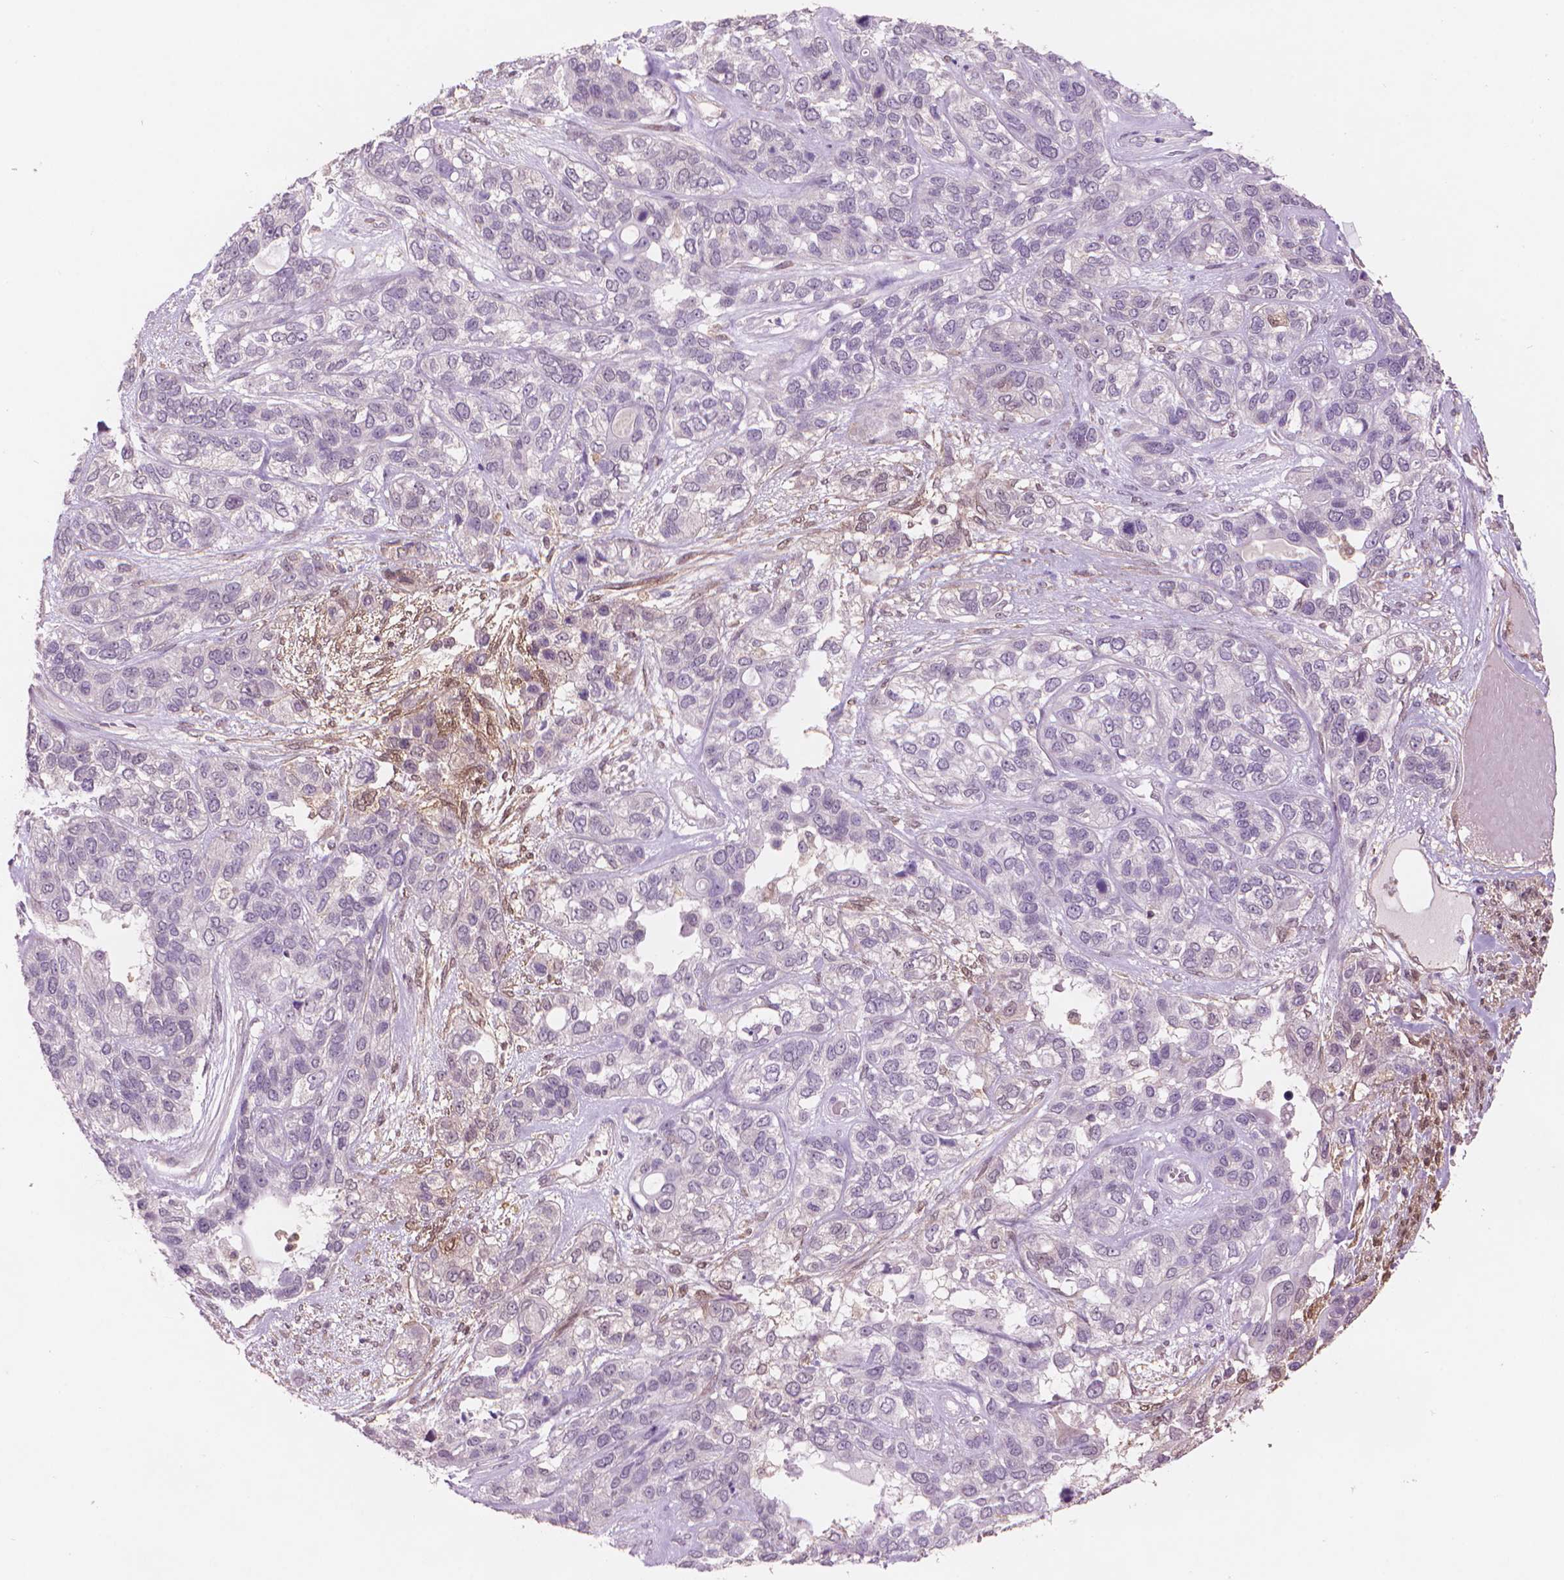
{"staining": {"intensity": "negative", "quantity": "none", "location": "none"}, "tissue": "lung cancer", "cell_type": "Tumor cells", "image_type": "cancer", "snomed": [{"axis": "morphology", "description": "Squamous cell carcinoma, NOS"}, {"axis": "topography", "description": "Lung"}], "caption": "High magnification brightfield microscopy of squamous cell carcinoma (lung) stained with DAB (brown) and counterstained with hematoxylin (blue): tumor cells show no significant positivity.", "gene": "ENO2", "patient": {"sex": "female", "age": 70}}